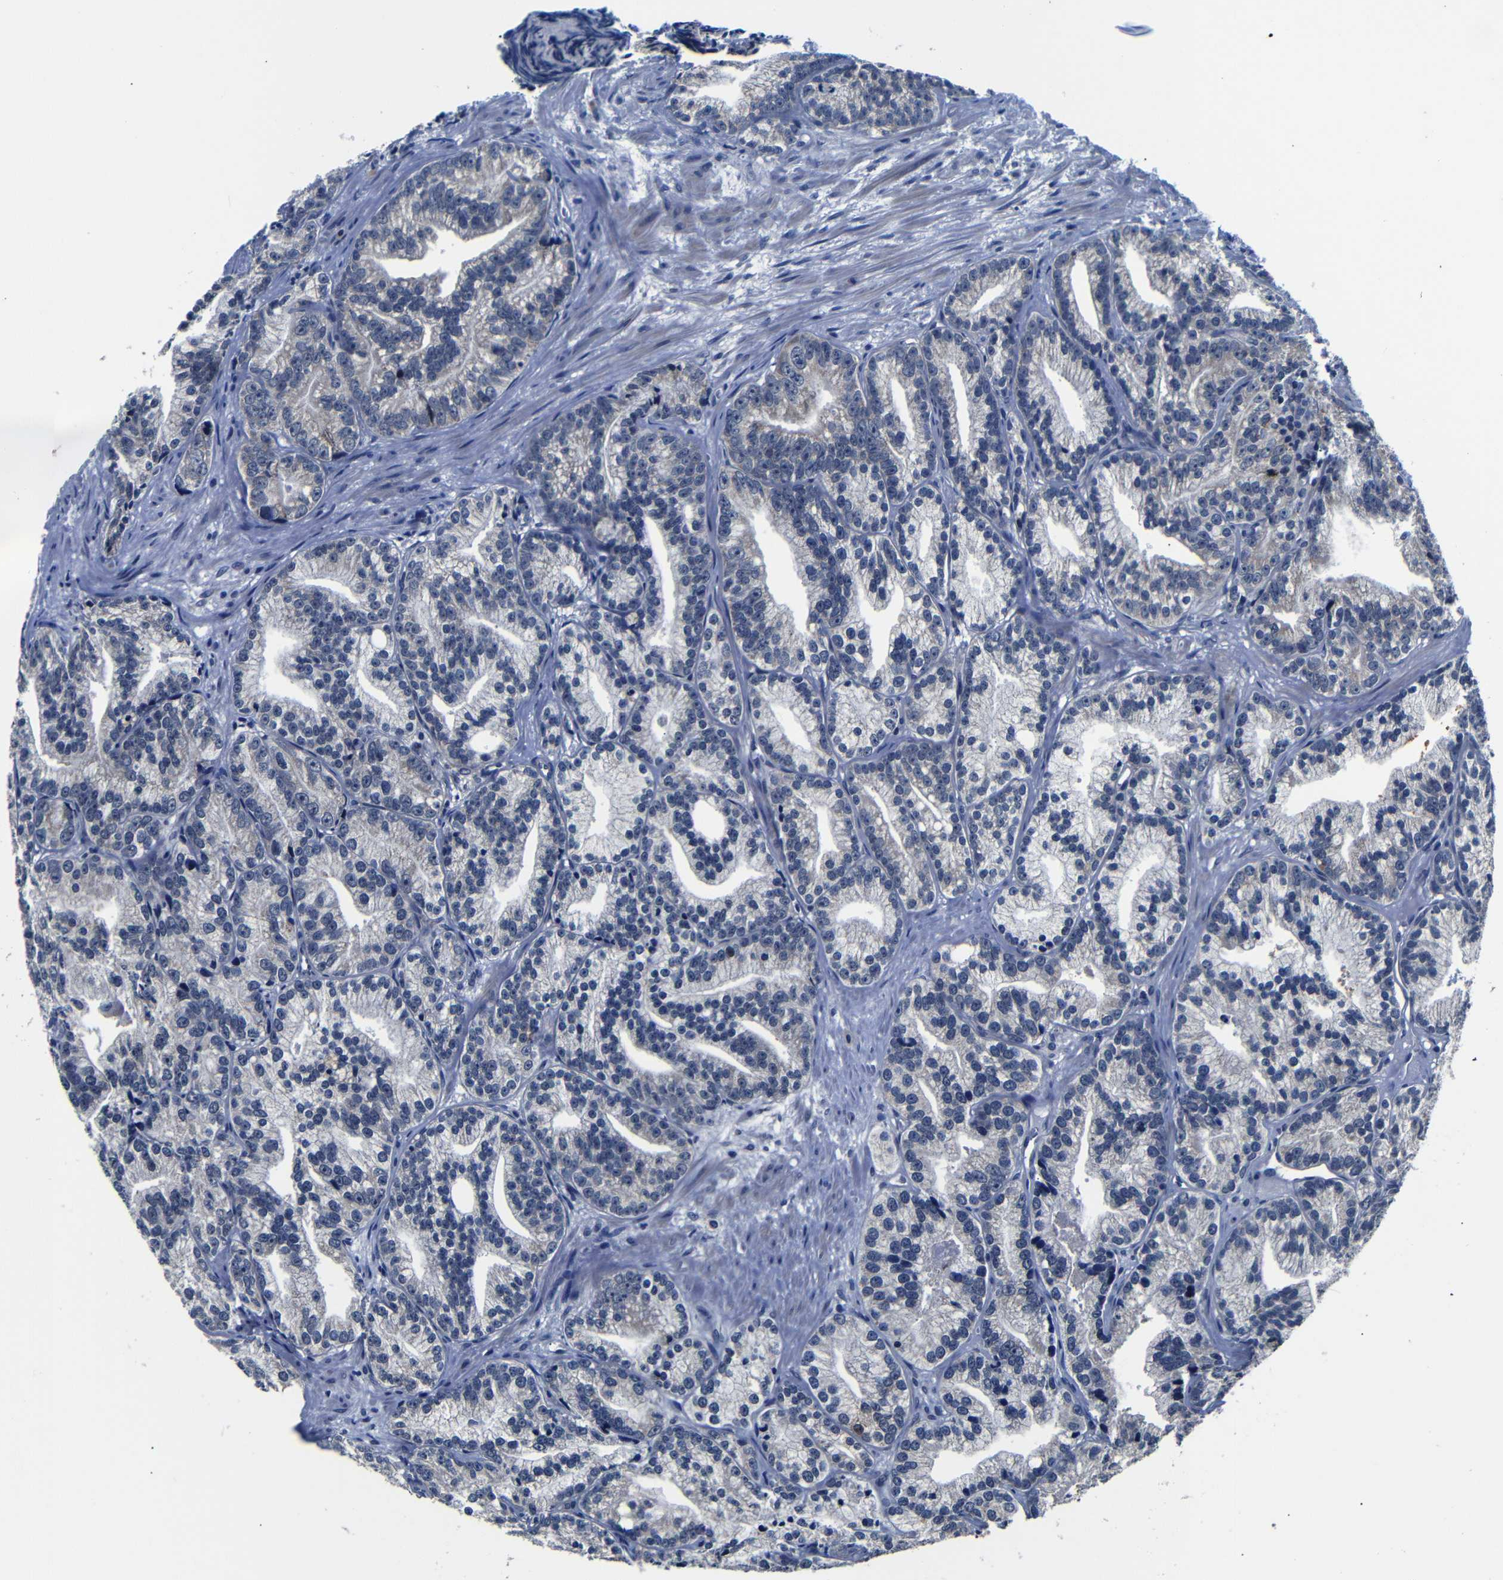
{"staining": {"intensity": "negative", "quantity": "none", "location": "none"}, "tissue": "prostate cancer", "cell_type": "Tumor cells", "image_type": "cancer", "snomed": [{"axis": "morphology", "description": "Adenocarcinoma, Low grade"}, {"axis": "topography", "description": "Prostate"}], "caption": "Immunohistochemistry photomicrograph of prostate cancer (adenocarcinoma (low-grade)) stained for a protein (brown), which exhibits no staining in tumor cells. (DAB immunohistochemistry (IHC) with hematoxylin counter stain).", "gene": "DEPP1", "patient": {"sex": "male", "age": 89}}